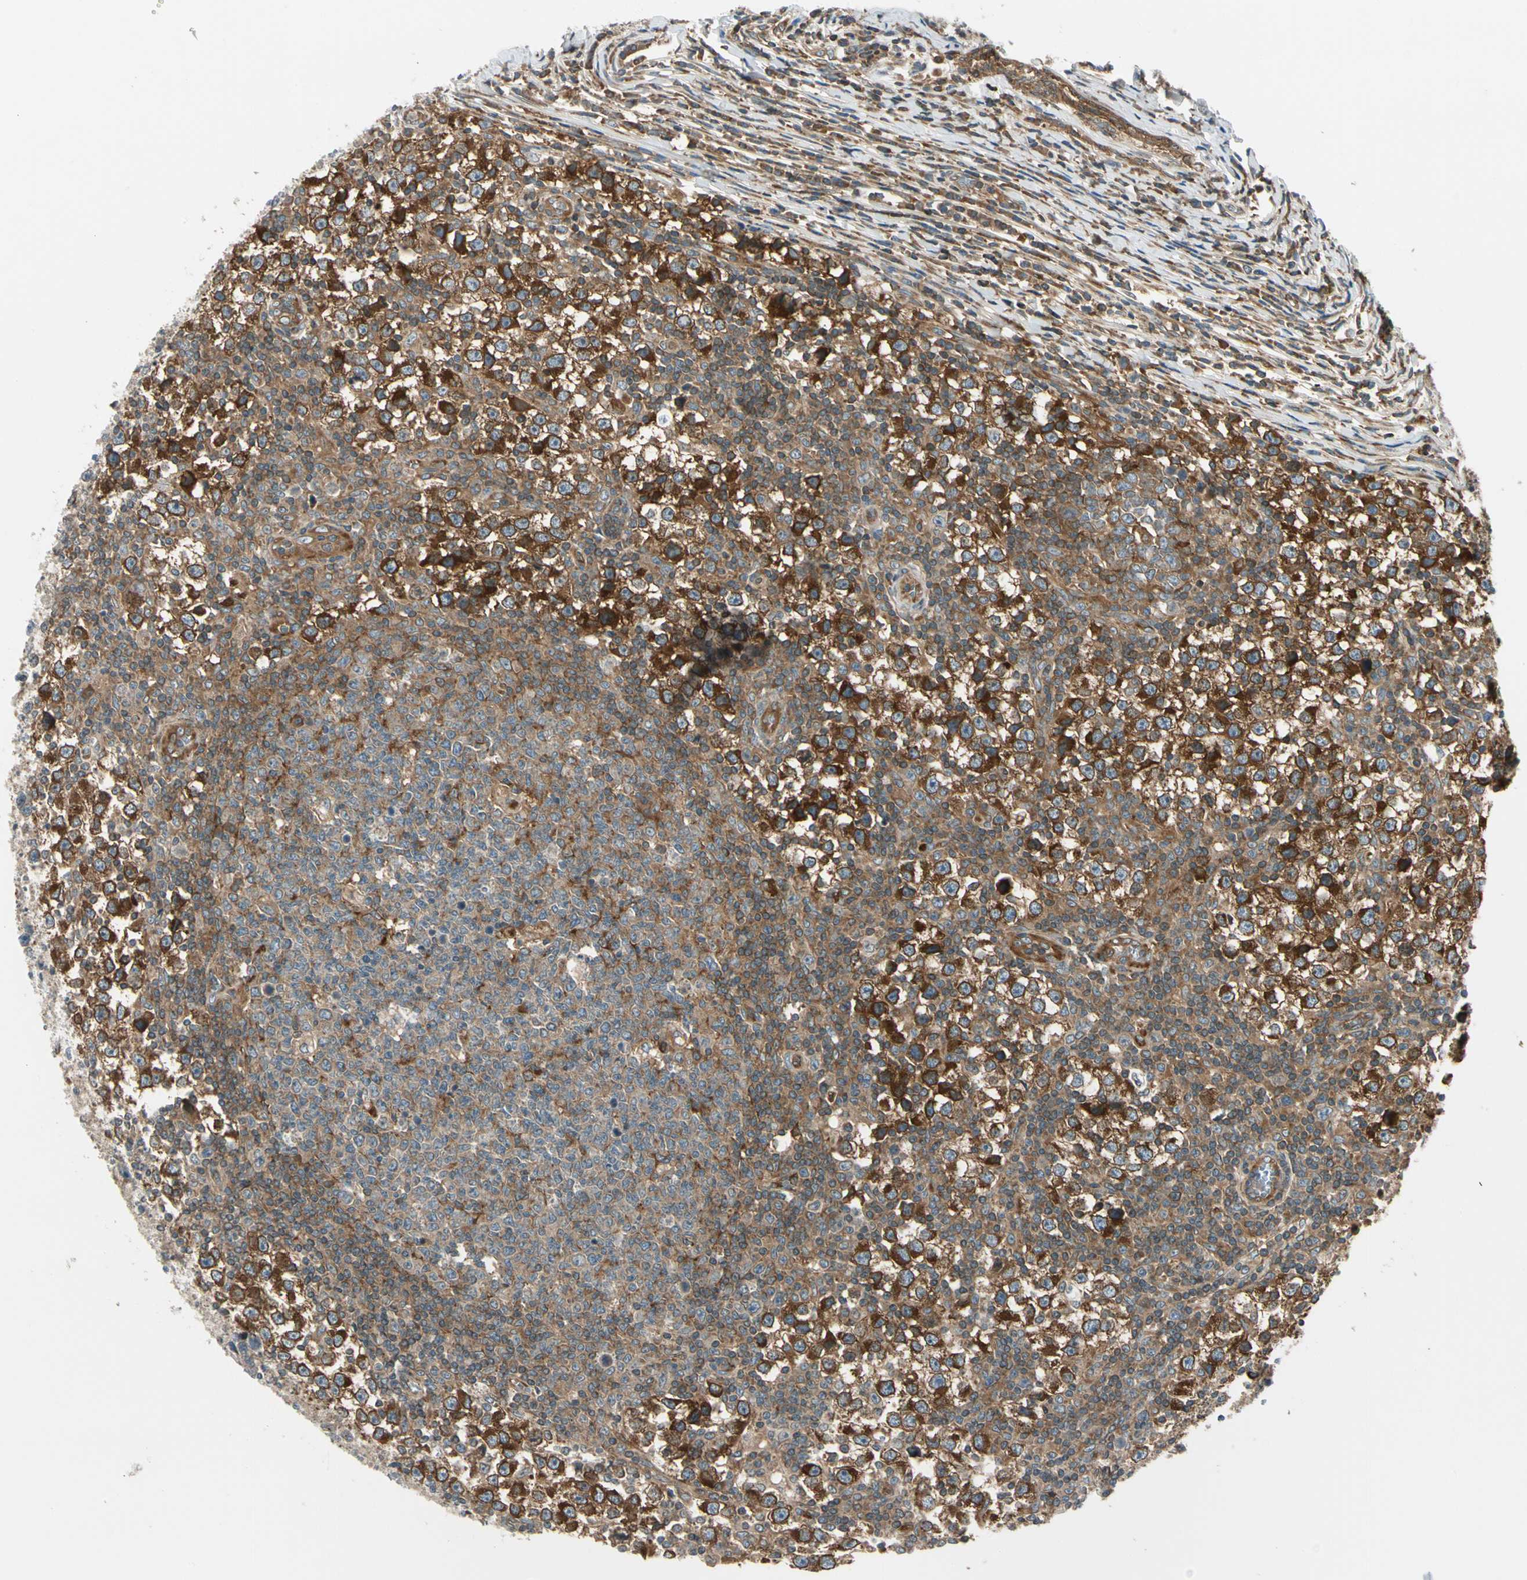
{"staining": {"intensity": "strong", "quantity": ">75%", "location": "cytoplasmic/membranous"}, "tissue": "testis cancer", "cell_type": "Tumor cells", "image_type": "cancer", "snomed": [{"axis": "morphology", "description": "Seminoma, NOS"}, {"axis": "topography", "description": "Testis"}], "caption": "A high amount of strong cytoplasmic/membranous staining is appreciated in about >75% of tumor cells in testis cancer tissue. The staining was performed using DAB, with brown indicating positive protein expression. Nuclei are stained blue with hematoxylin.", "gene": "TRIO", "patient": {"sex": "male", "age": 65}}